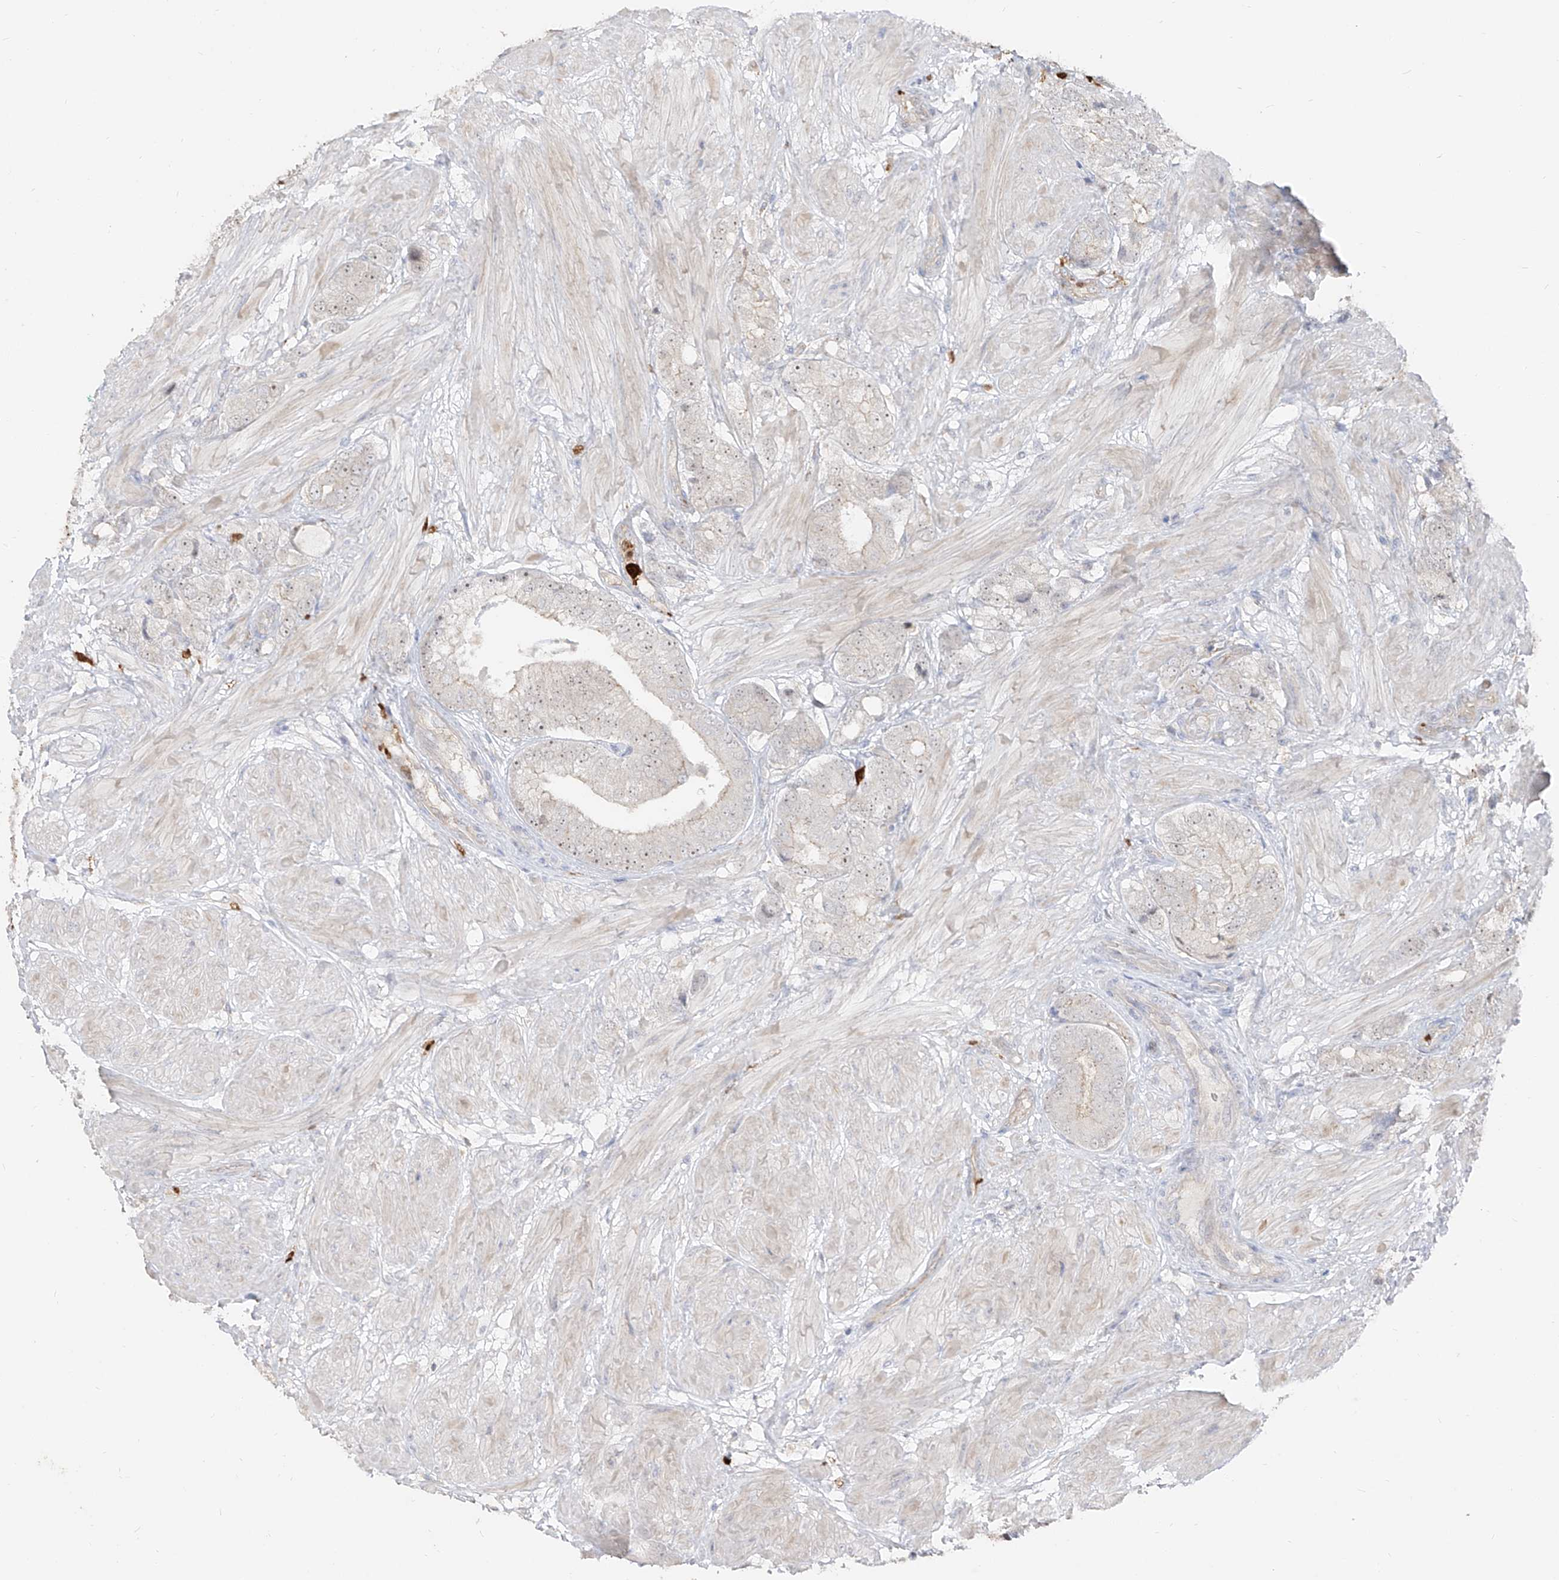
{"staining": {"intensity": "negative", "quantity": "none", "location": "none"}, "tissue": "prostate cancer", "cell_type": "Tumor cells", "image_type": "cancer", "snomed": [{"axis": "morphology", "description": "Adenocarcinoma, High grade"}, {"axis": "topography", "description": "Prostate"}], "caption": "Photomicrograph shows no protein positivity in tumor cells of high-grade adenocarcinoma (prostate) tissue. (Immunohistochemistry, brightfield microscopy, high magnification).", "gene": "ZNF227", "patient": {"sex": "male", "age": 50}}